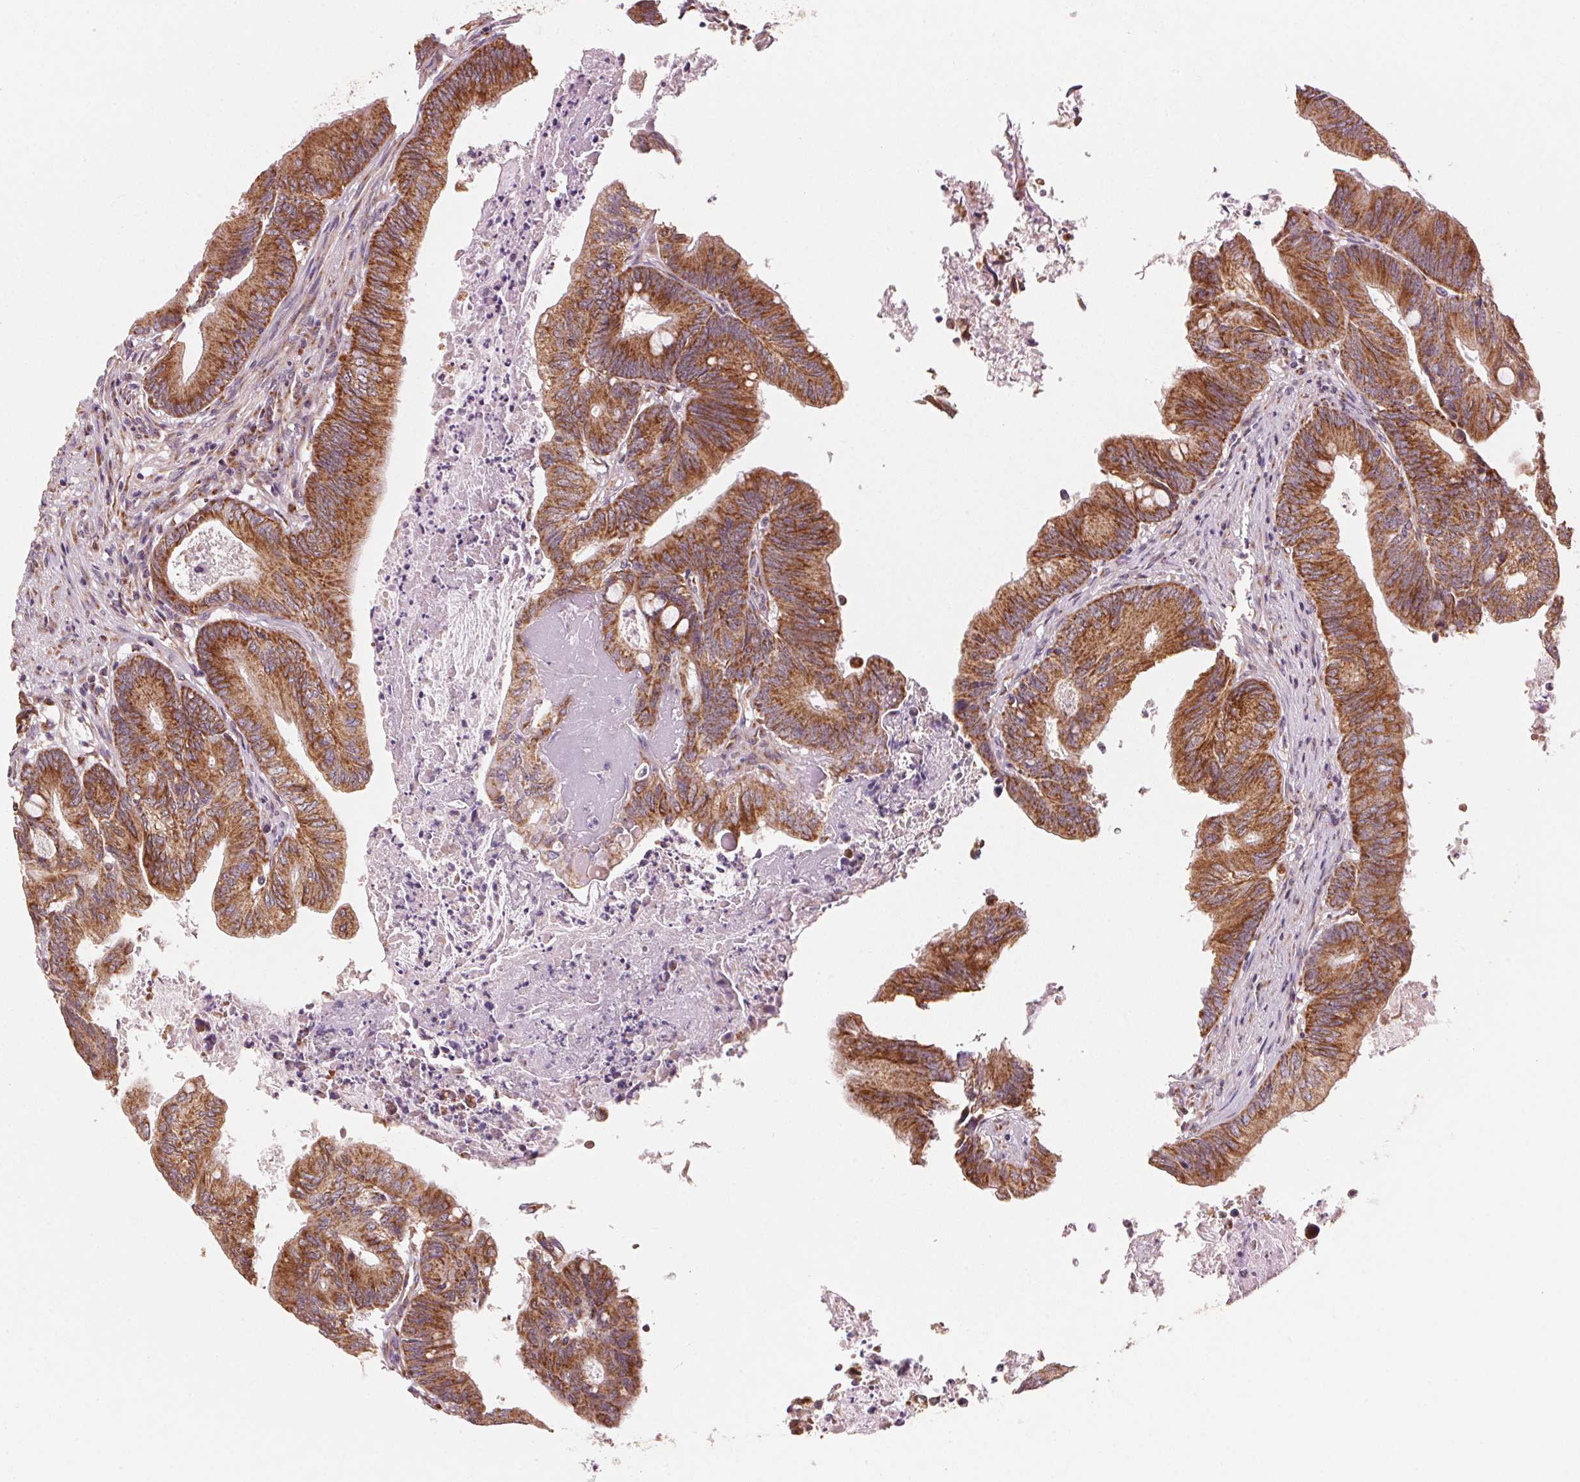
{"staining": {"intensity": "strong", "quantity": ">75%", "location": "cytoplasmic/membranous"}, "tissue": "colorectal cancer", "cell_type": "Tumor cells", "image_type": "cancer", "snomed": [{"axis": "morphology", "description": "Adenocarcinoma, NOS"}, {"axis": "topography", "description": "Colon"}], "caption": "Tumor cells display strong cytoplasmic/membranous expression in approximately >75% of cells in adenocarcinoma (colorectal). Using DAB (brown) and hematoxylin (blue) stains, captured at high magnification using brightfield microscopy.", "gene": "TOMM70", "patient": {"sex": "female", "age": 70}}